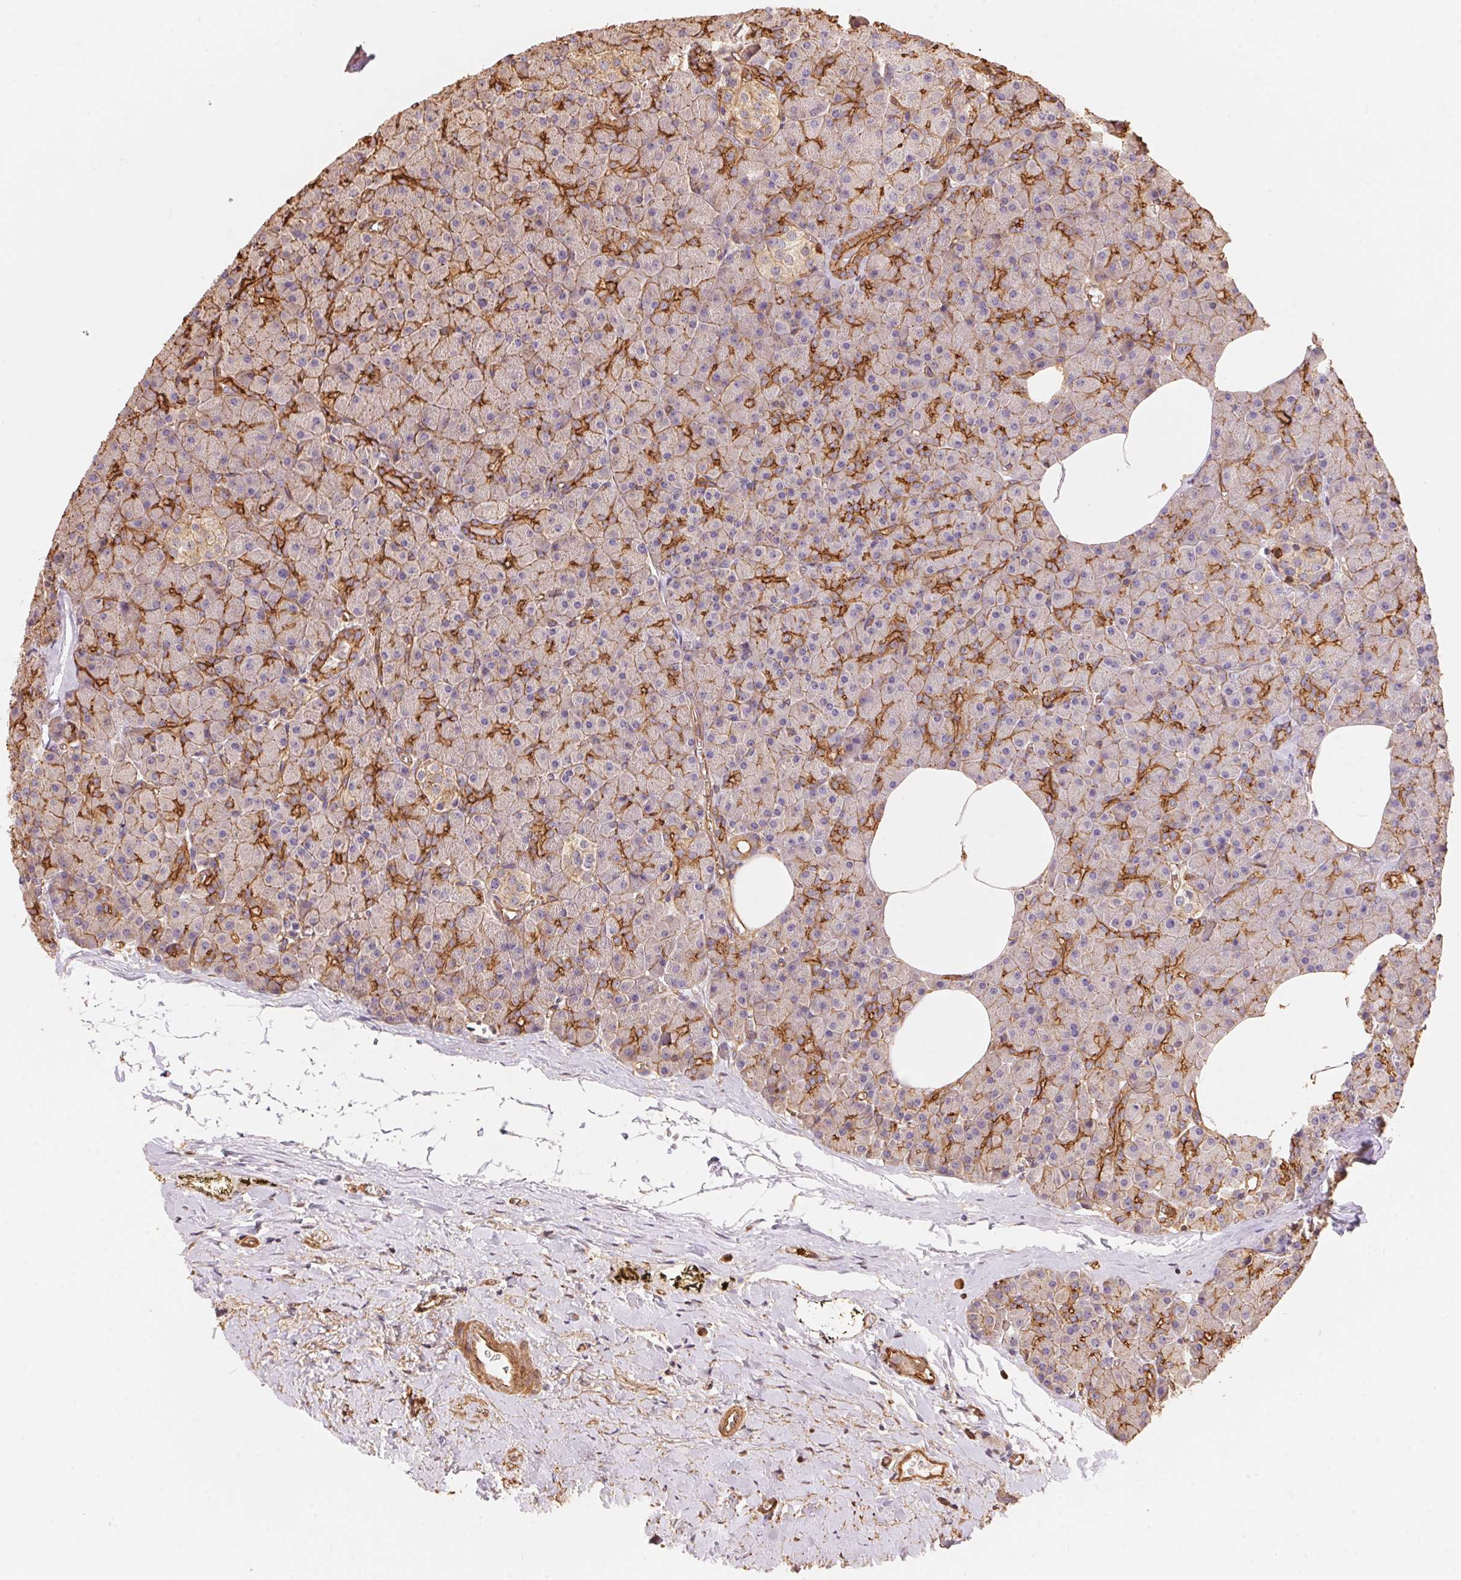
{"staining": {"intensity": "moderate", "quantity": "25%-75%", "location": "cytoplasmic/membranous"}, "tissue": "pancreas", "cell_type": "Exocrine glandular cells", "image_type": "normal", "snomed": [{"axis": "morphology", "description": "Normal tissue, NOS"}, {"axis": "topography", "description": "Pancreas"}], "caption": "Exocrine glandular cells show medium levels of moderate cytoplasmic/membranous staining in about 25%-75% of cells in unremarkable pancreas. The staining was performed using DAB (3,3'-diaminobenzidine), with brown indicating positive protein expression. Nuclei are stained blue with hematoxylin.", "gene": "FRAS1", "patient": {"sex": "female", "age": 45}}